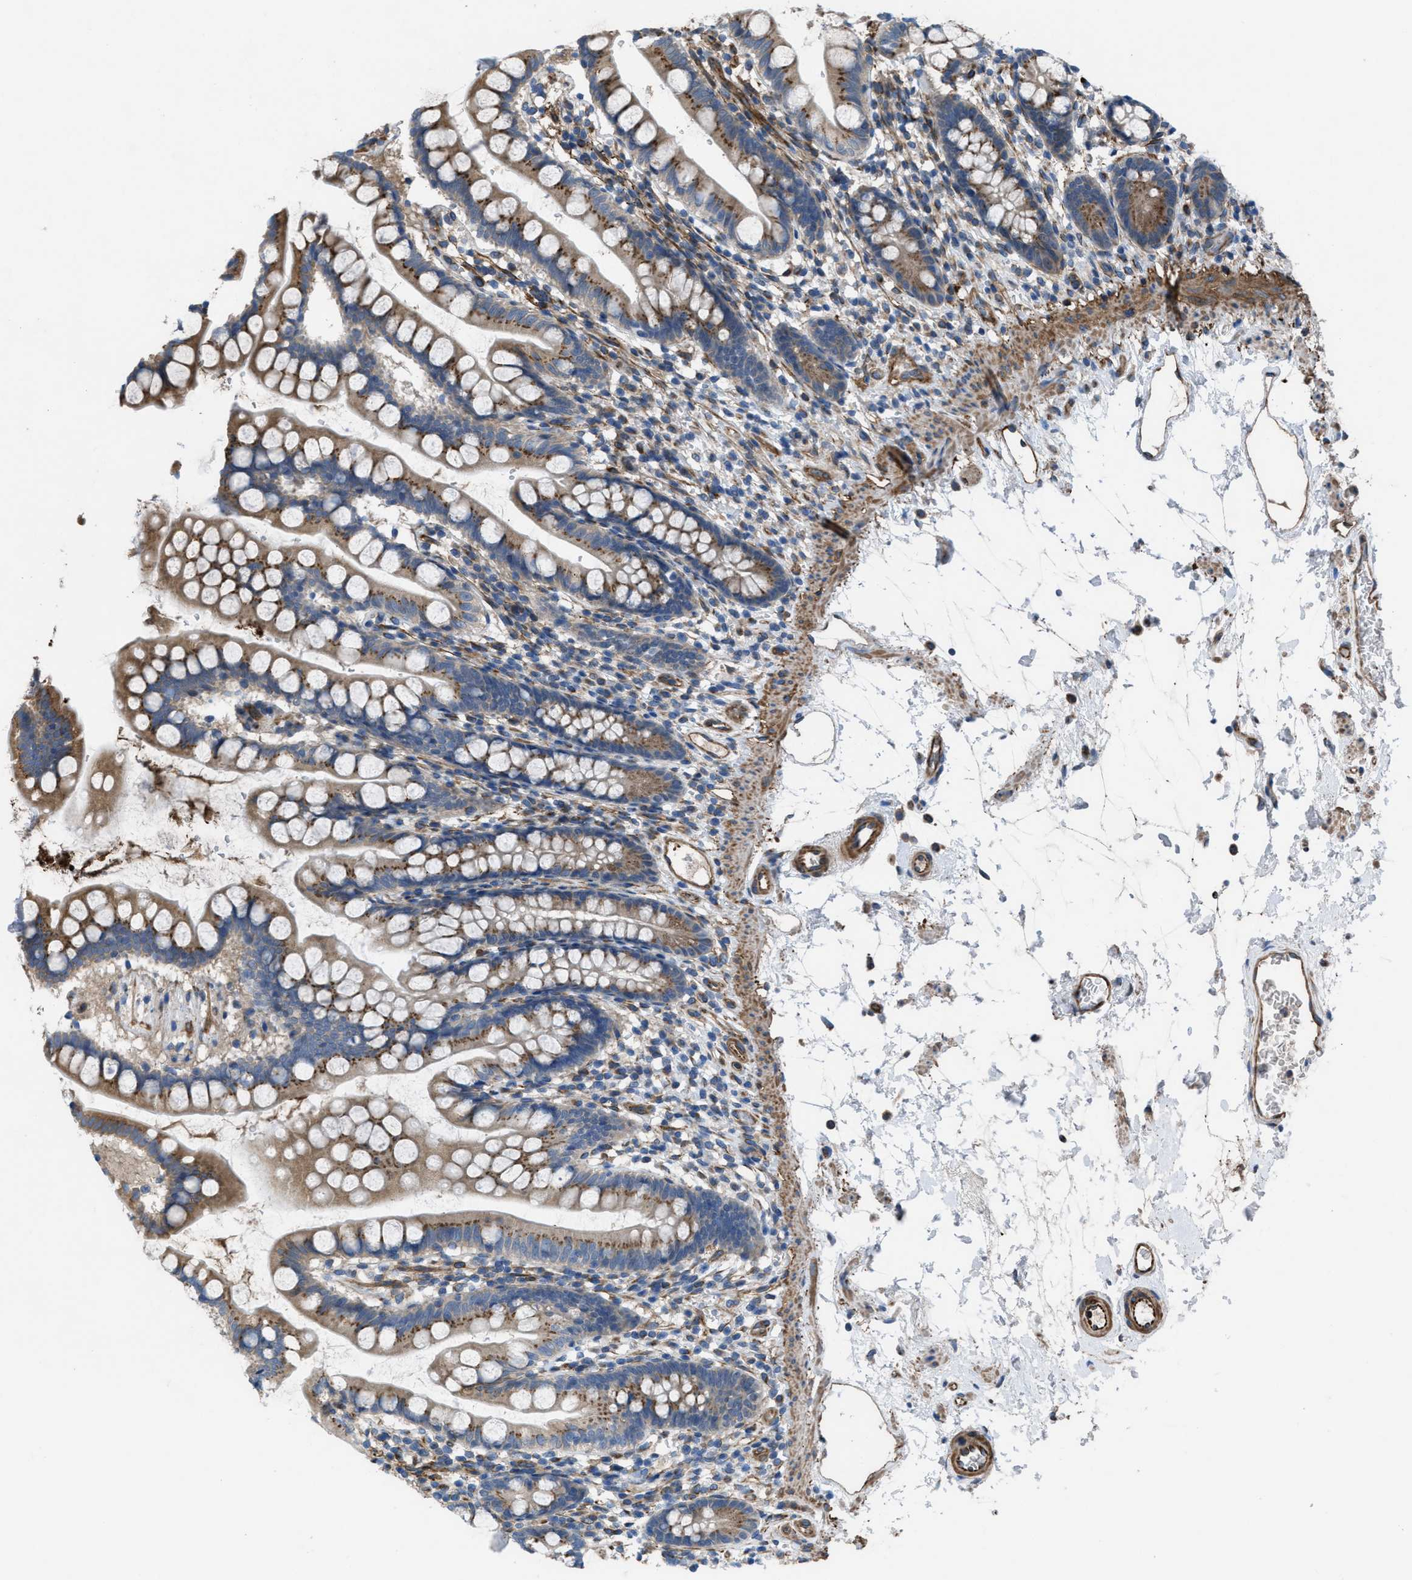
{"staining": {"intensity": "moderate", "quantity": ">75%", "location": "cytoplasmic/membranous"}, "tissue": "small intestine", "cell_type": "Glandular cells", "image_type": "normal", "snomed": [{"axis": "morphology", "description": "Normal tissue, NOS"}, {"axis": "topography", "description": "Small intestine"}], "caption": "Immunohistochemistry staining of unremarkable small intestine, which demonstrates medium levels of moderate cytoplasmic/membranous expression in about >75% of glandular cells indicating moderate cytoplasmic/membranous protein staining. The staining was performed using DAB (brown) for protein detection and nuclei were counterstained in hematoxylin (blue).", "gene": "SLC6A9", "patient": {"sex": "female", "age": 84}}